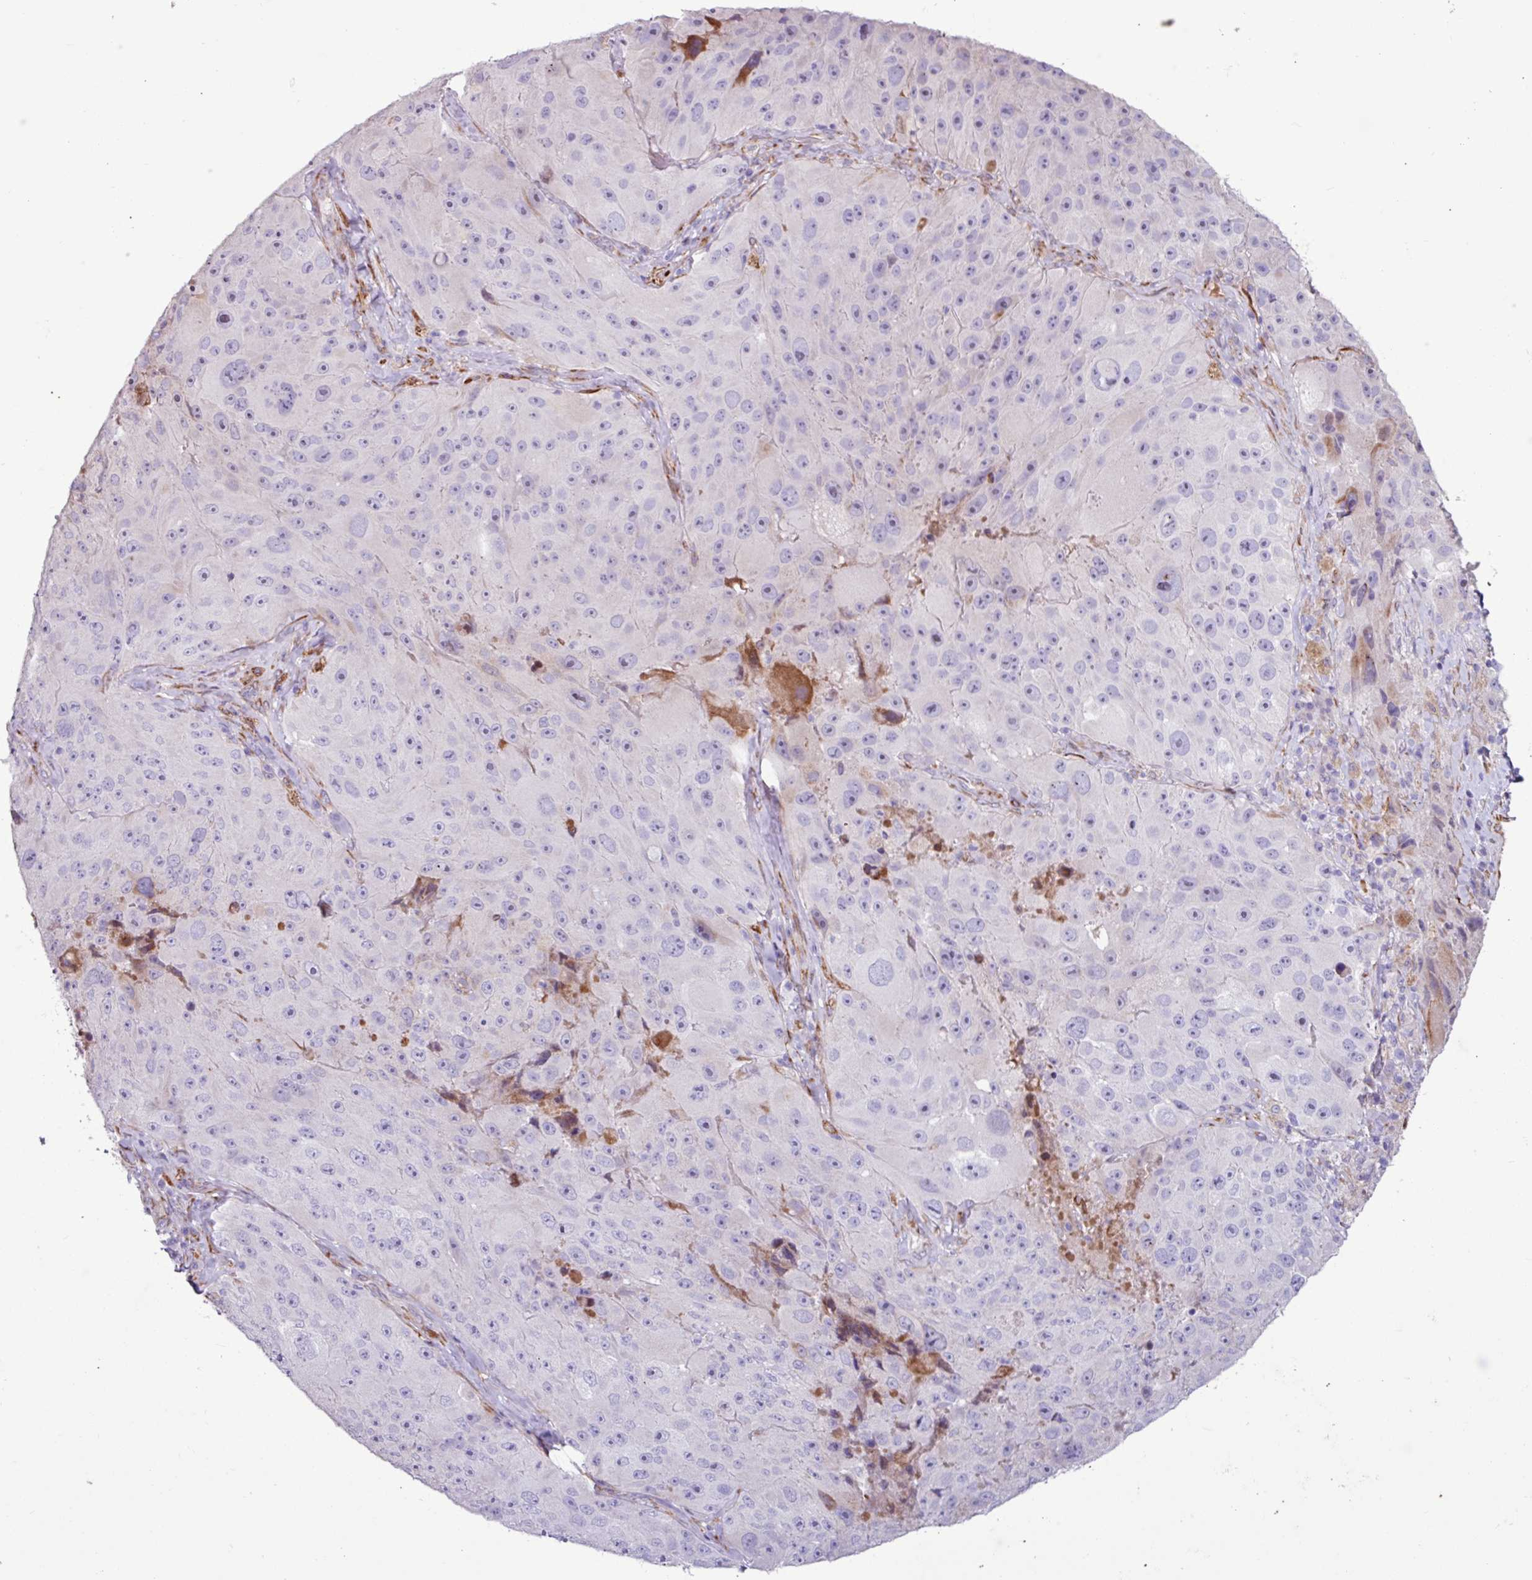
{"staining": {"intensity": "moderate", "quantity": "<25%", "location": "cytoplasmic/membranous"}, "tissue": "melanoma", "cell_type": "Tumor cells", "image_type": "cancer", "snomed": [{"axis": "morphology", "description": "Malignant melanoma, Metastatic site"}, {"axis": "topography", "description": "Lymph node"}], "caption": "Tumor cells display low levels of moderate cytoplasmic/membranous staining in about <25% of cells in malignant melanoma (metastatic site). Nuclei are stained in blue.", "gene": "PPP1R35", "patient": {"sex": "male", "age": 62}}